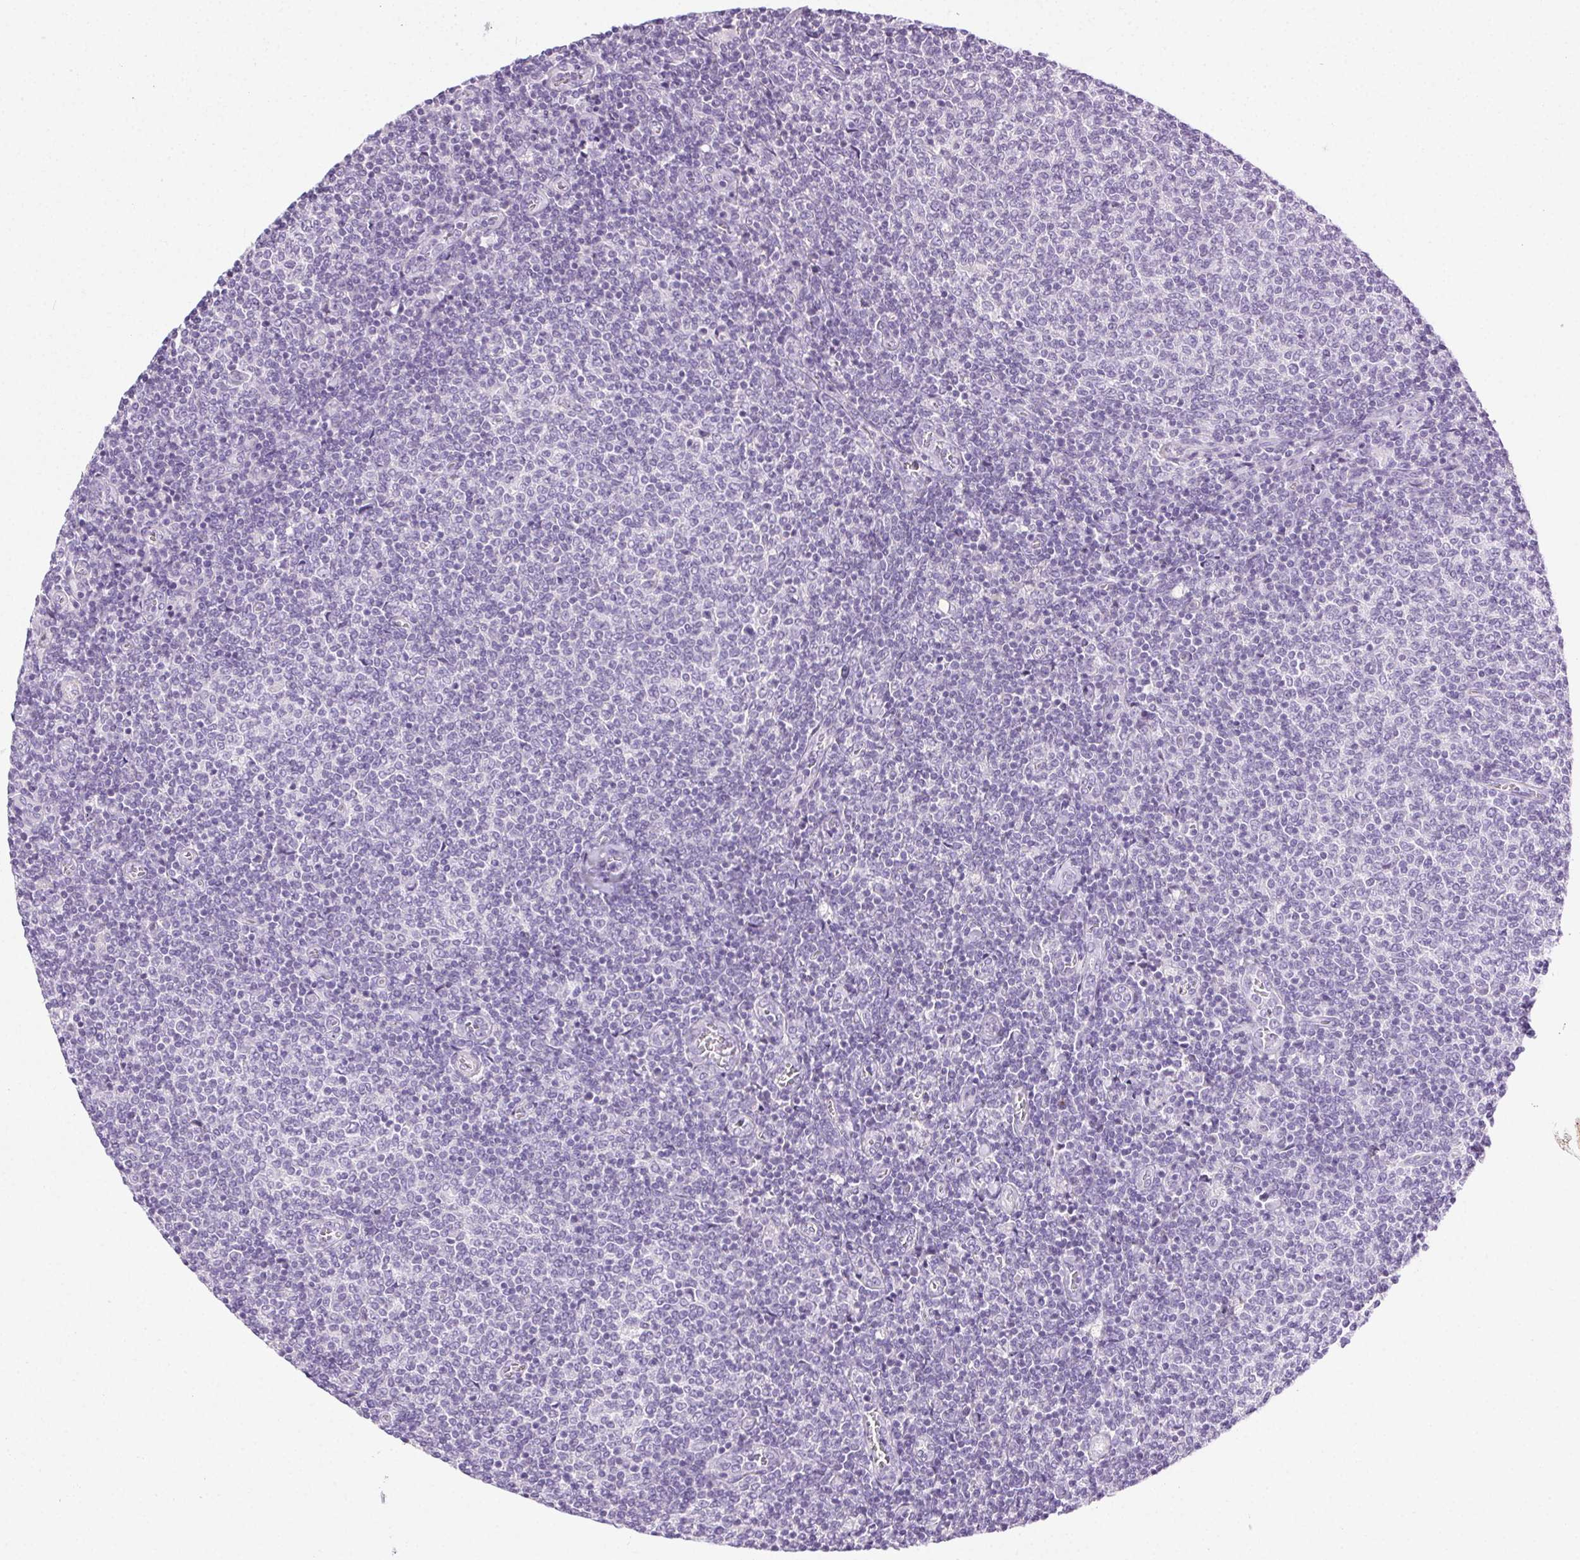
{"staining": {"intensity": "negative", "quantity": "none", "location": "none"}, "tissue": "lymphoma", "cell_type": "Tumor cells", "image_type": "cancer", "snomed": [{"axis": "morphology", "description": "Malignant lymphoma, non-Hodgkin's type, Low grade"}, {"axis": "topography", "description": "Lymph node"}], "caption": "Malignant lymphoma, non-Hodgkin's type (low-grade) stained for a protein using IHC demonstrates no staining tumor cells.", "gene": "C20orf85", "patient": {"sex": "male", "age": 52}}